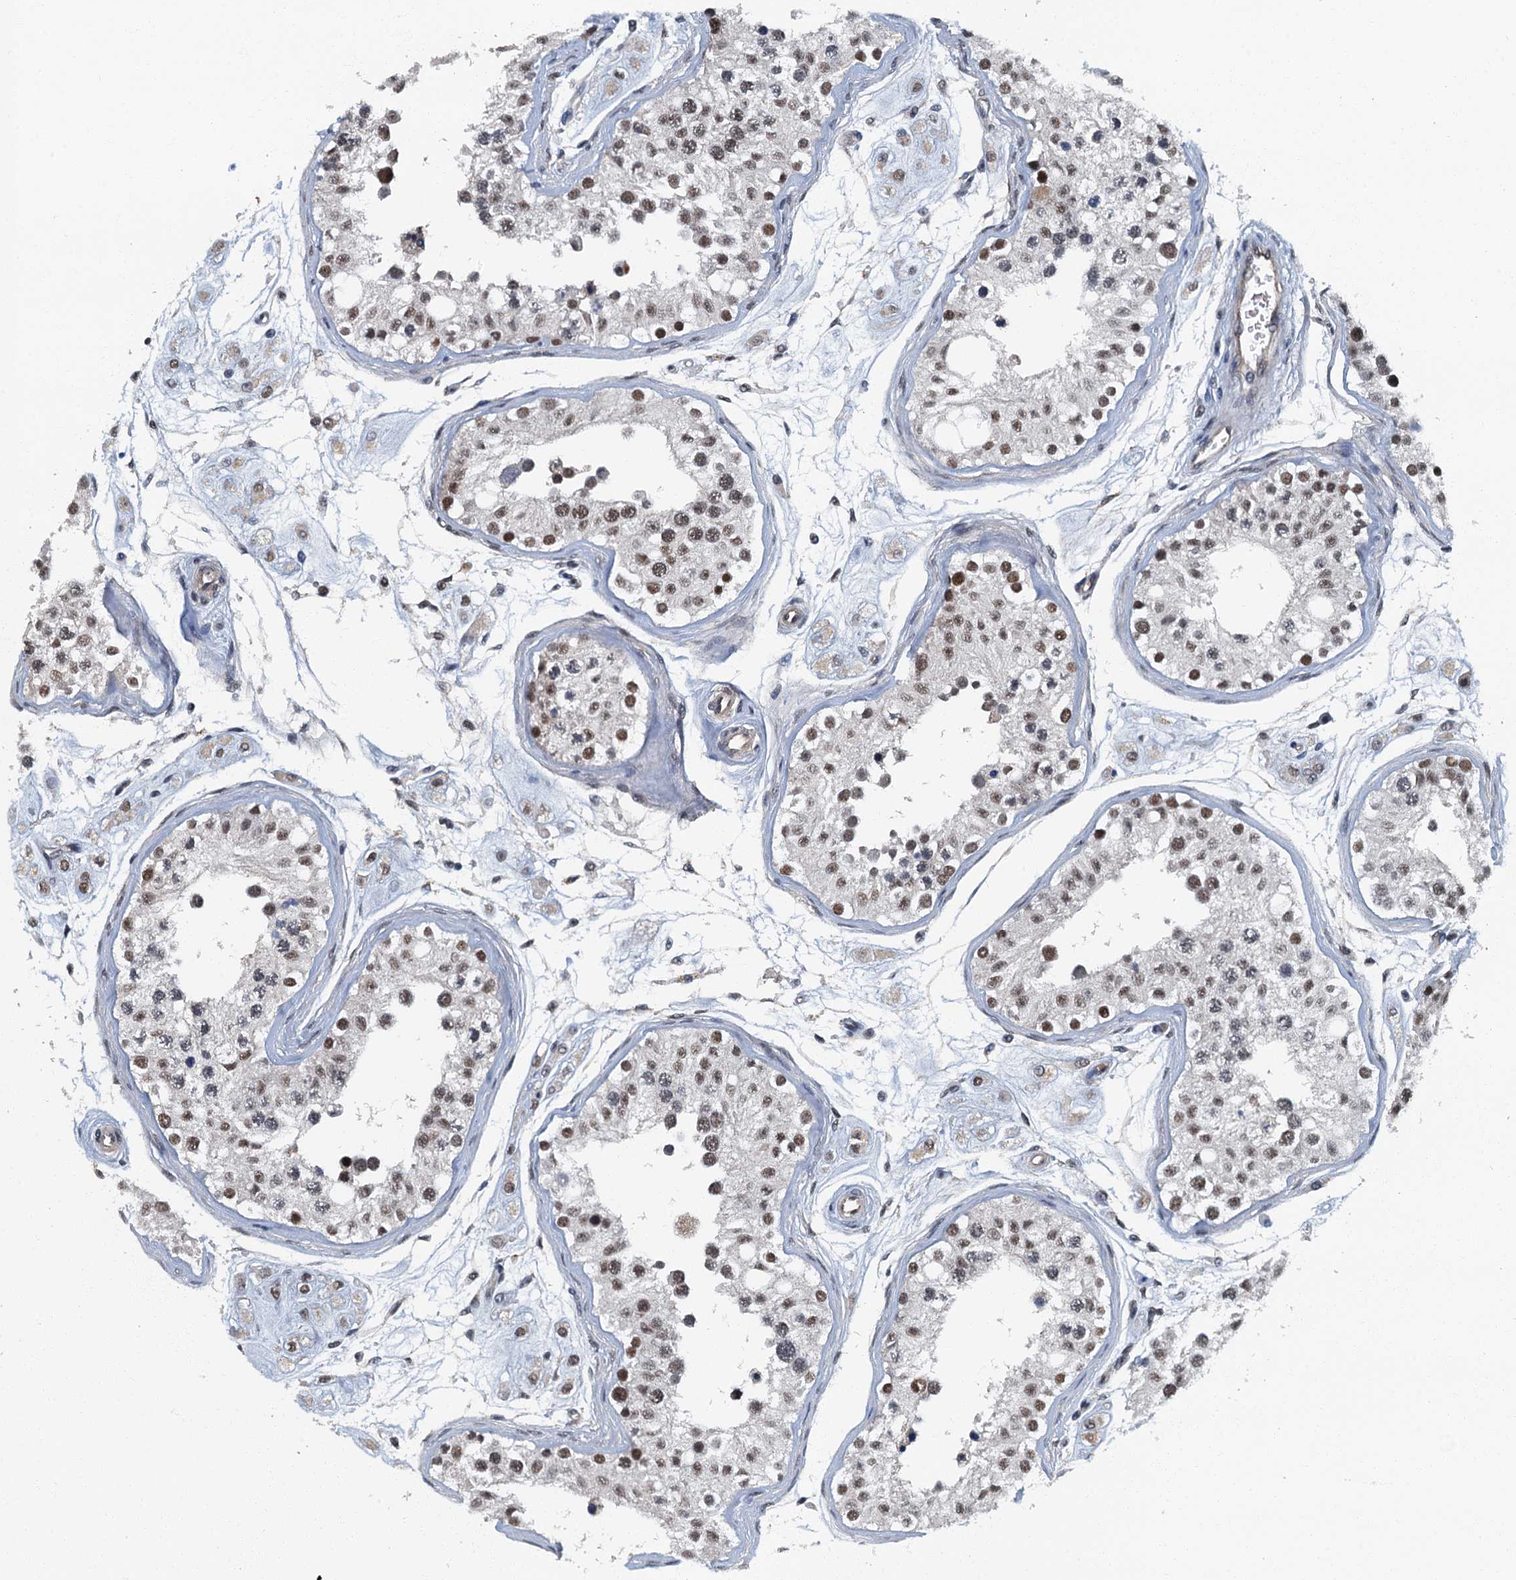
{"staining": {"intensity": "moderate", "quantity": ">75%", "location": "nuclear"}, "tissue": "testis", "cell_type": "Cells in seminiferous ducts", "image_type": "normal", "snomed": [{"axis": "morphology", "description": "Normal tissue, NOS"}, {"axis": "morphology", "description": "Adenocarcinoma, metastatic, NOS"}, {"axis": "topography", "description": "Testis"}], "caption": "A histopathology image of human testis stained for a protein displays moderate nuclear brown staining in cells in seminiferous ducts.", "gene": "GADL1", "patient": {"sex": "male", "age": 26}}